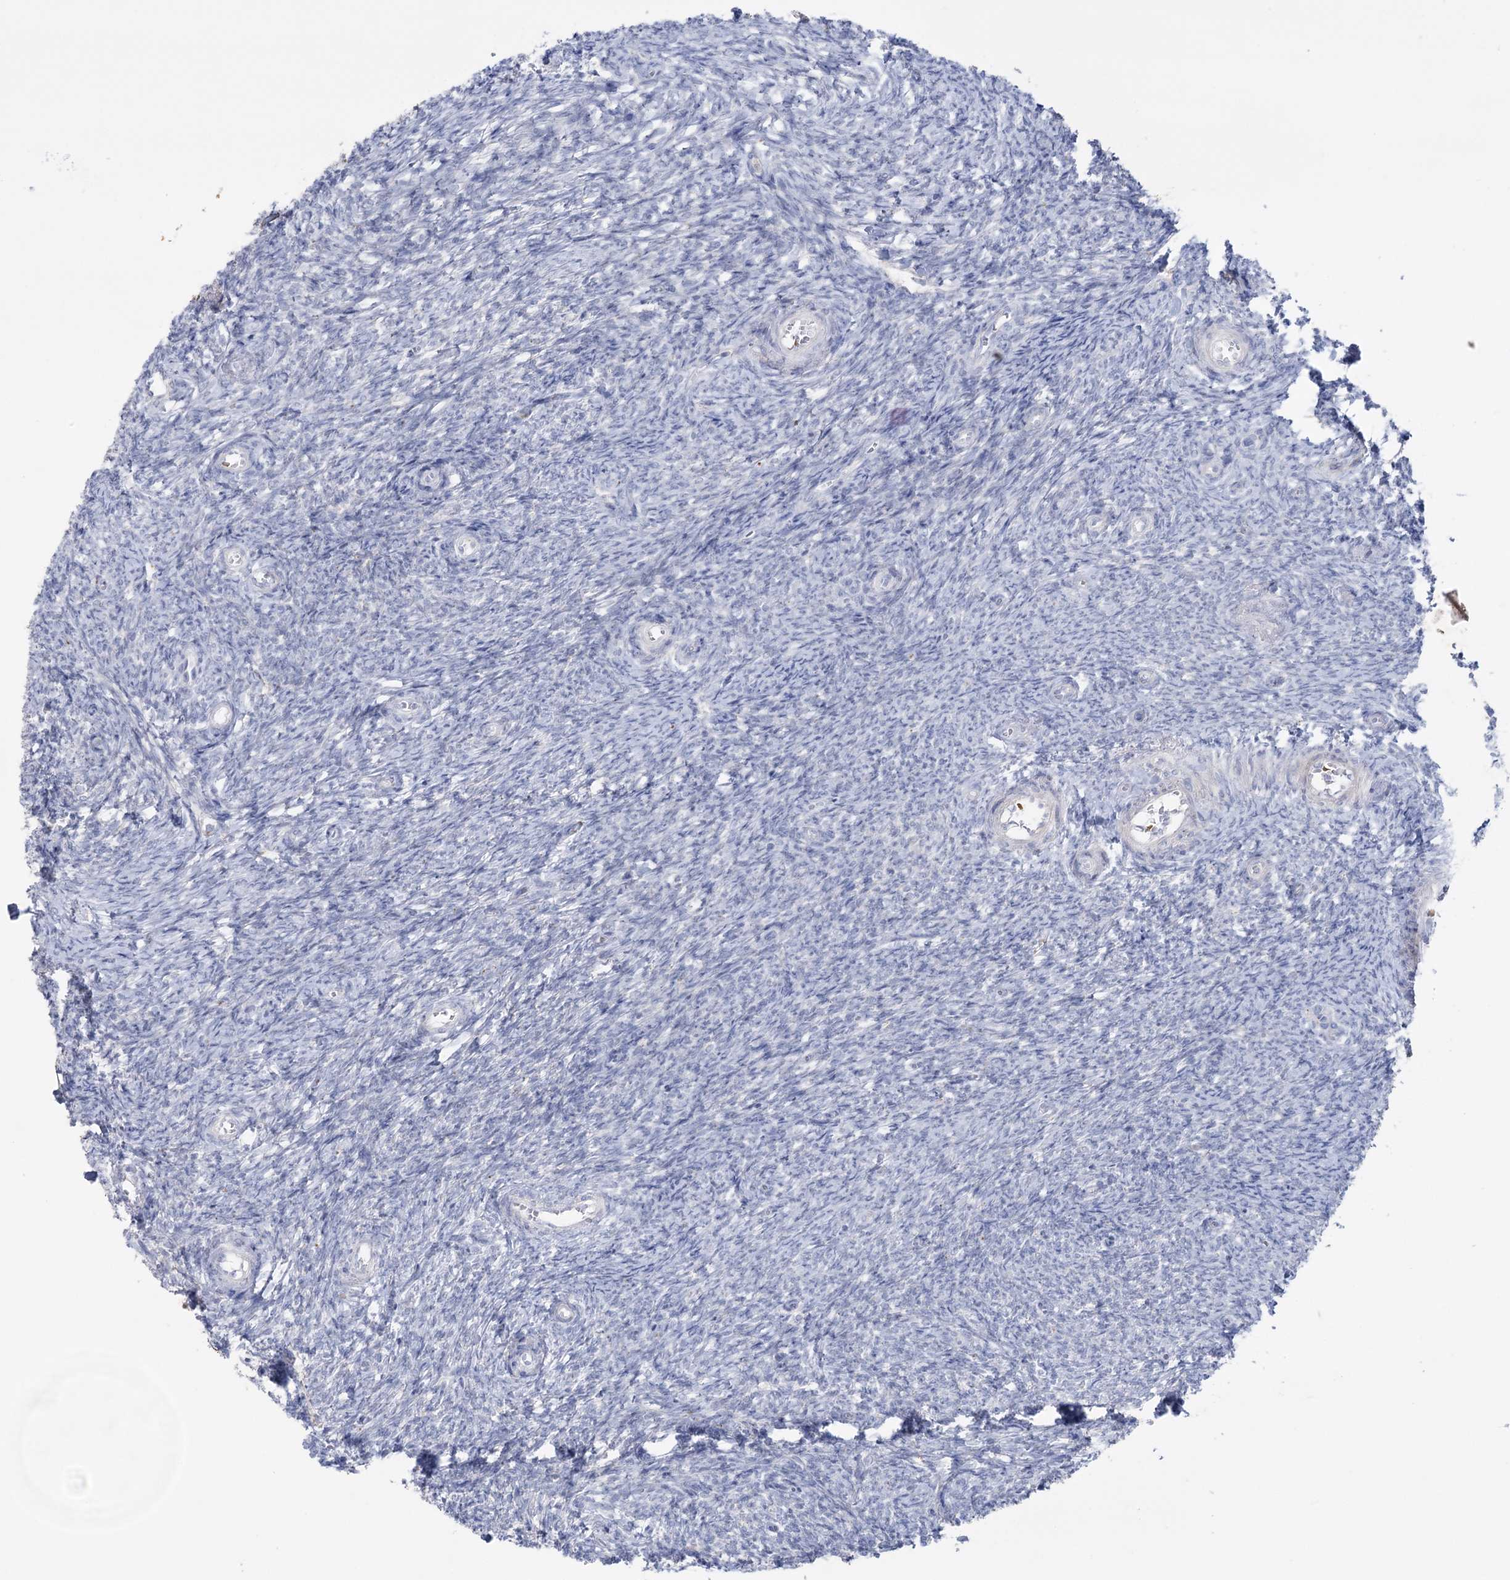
{"staining": {"intensity": "negative", "quantity": "none", "location": "none"}, "tissue": "ovary", "cell_type": "Ovarian stroma cells", "image_type": "normal", "snomed": [{"axis": "morphology", "description": "Normal tissue, NOS"}, {"axis": "topography", "description": "Ovary"}], "caption": "Immunohistochemical staining of benign ovary exhibits no significant expression in ovarian stroma cells.", "gene": "MTCH2", "patient": {"sex": "female", "age": 44}}